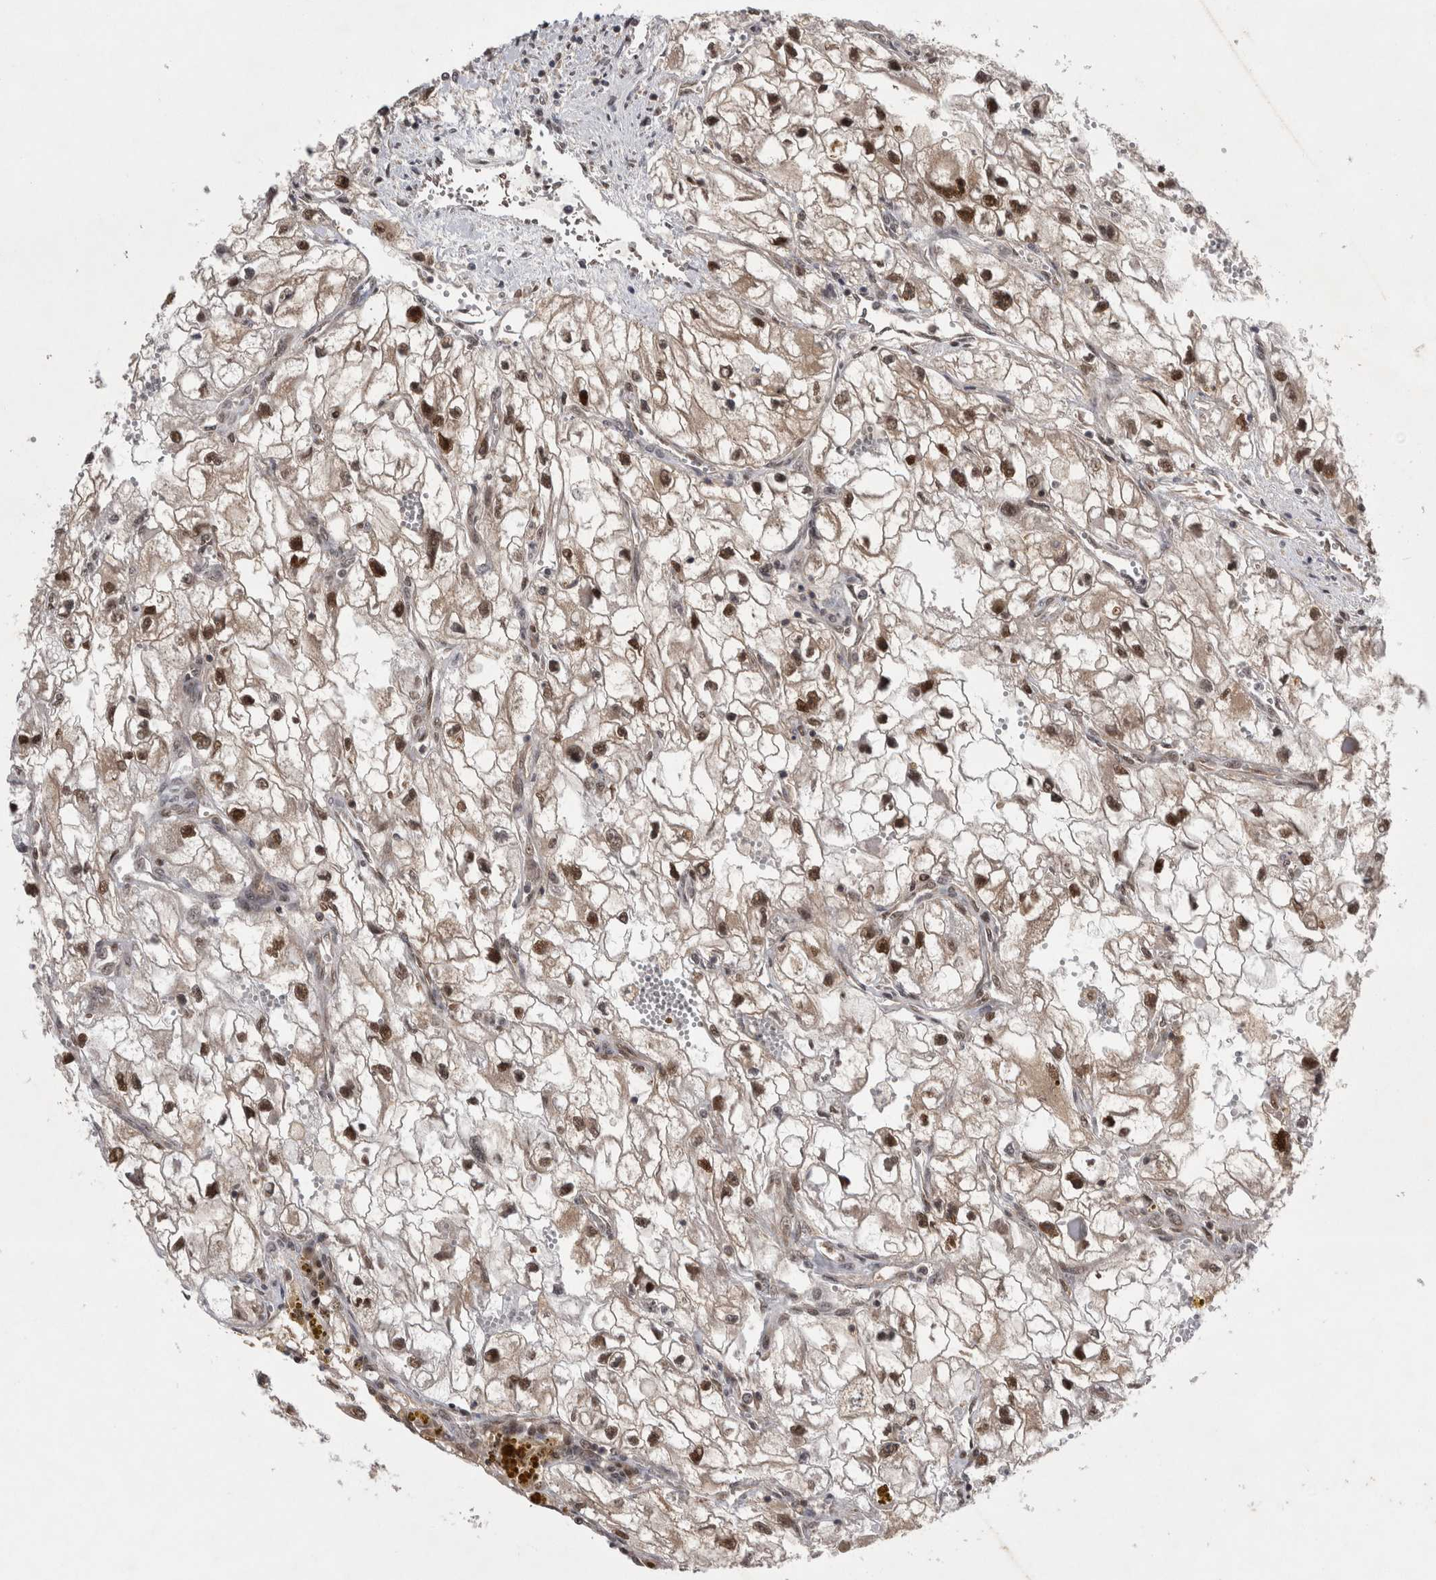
{"staining": {"intensity": "strong", "quantity": ">75%", "location": "nuclear"}, "tissue": "renal cancer", "cell_type": "Tumor cells", "image_type": "cancer", "snomed": [{"axis": "morphology", "description": "Adenocarcinoma, NOS"}, {"axis": "topography", "description": "Kidney"}], "caption": "A high amount of strong nuclear positivity is present in about >75% of tumor cells in renal cancer (adenocarcinoma) tissue.", "gene": "PSMB2", "patient": {"sex": "female", "age": 70}}